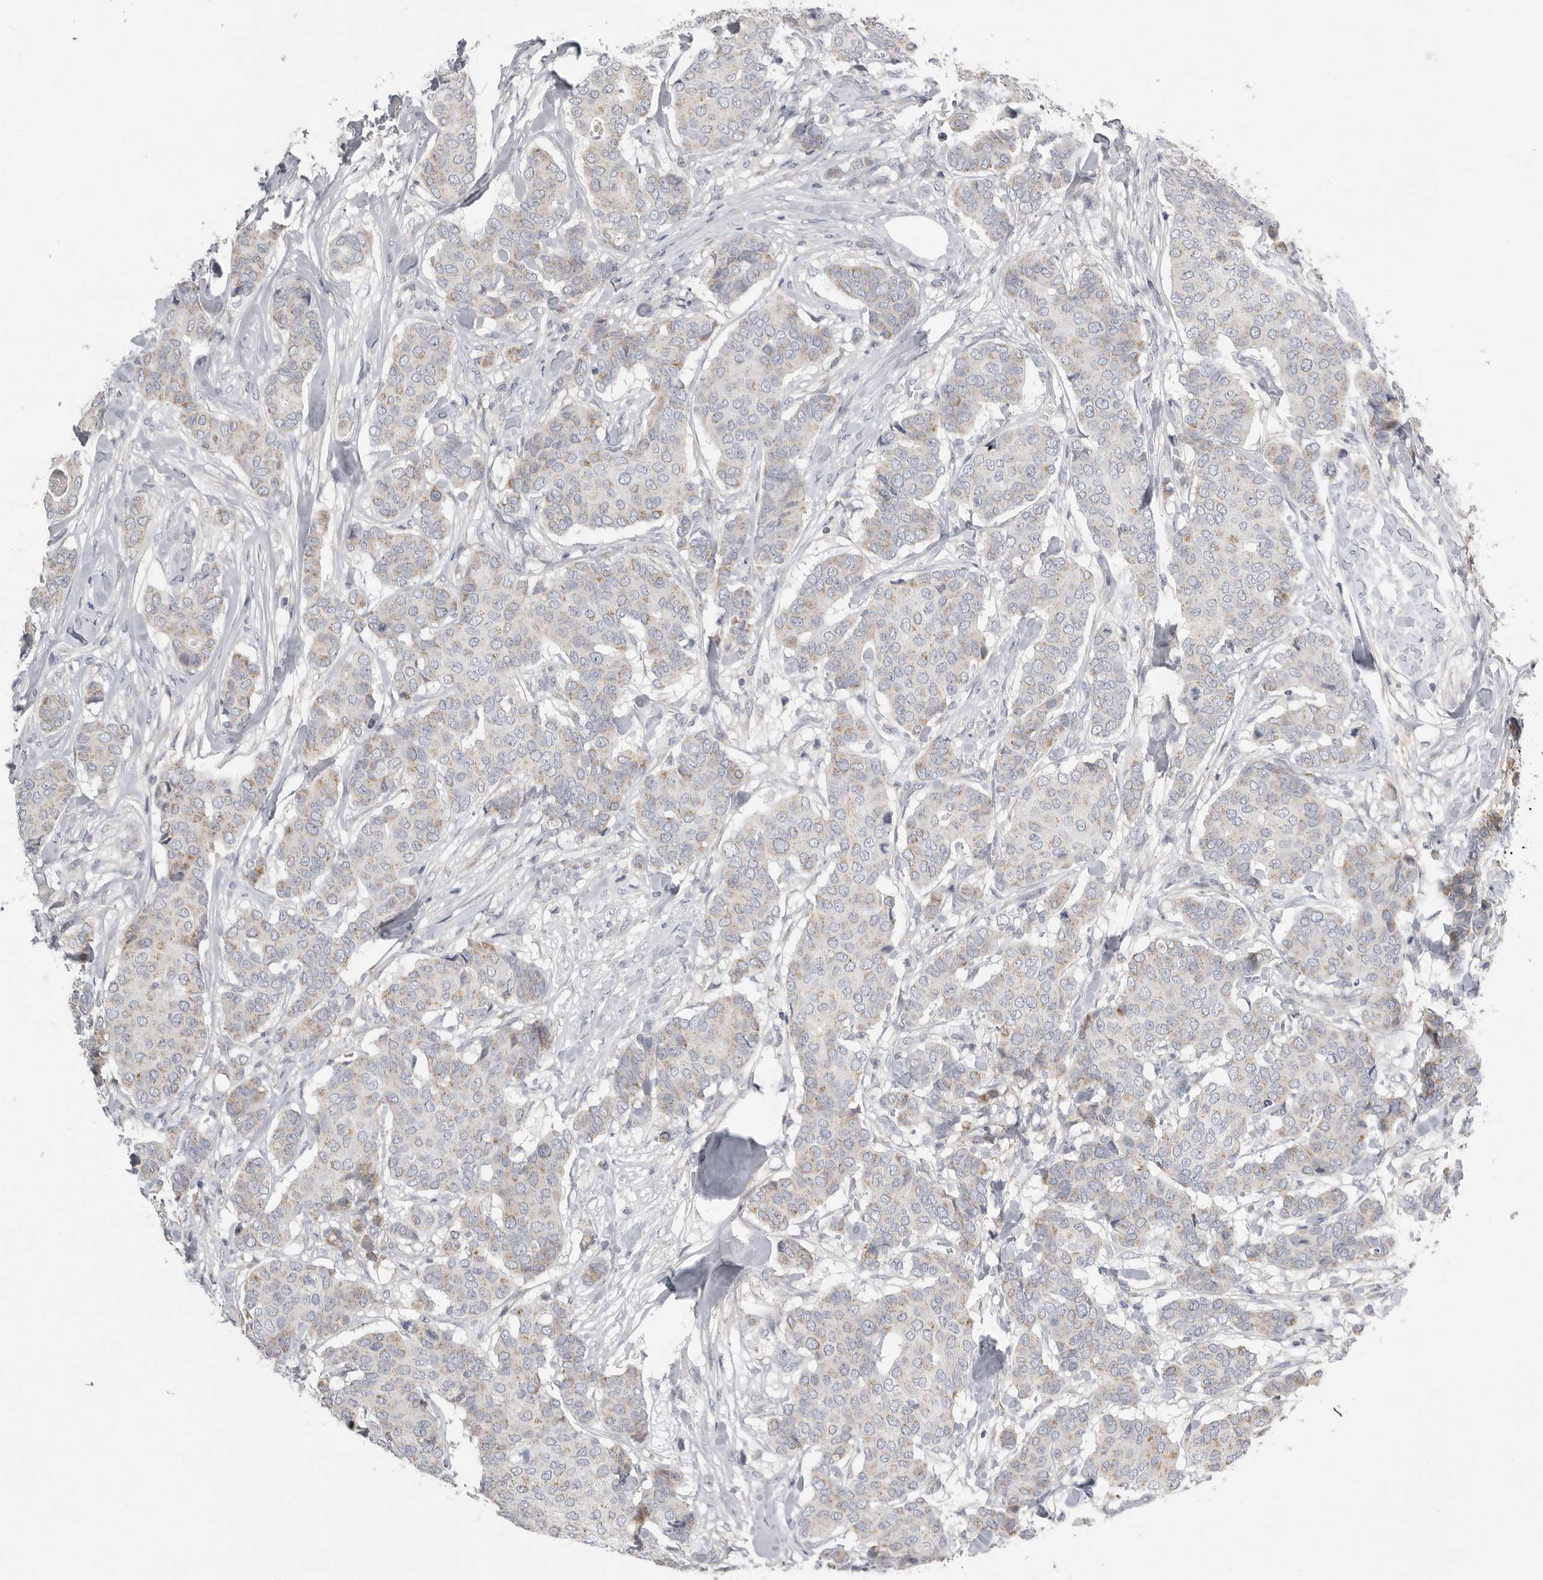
{"staining": {"intensity": "weak", "quantity": ">75%", "location": "cytoplasmic/membranous"}, "tissue": "breast cancer", "cell_type": "Tumor cells", "image_type": "cancer", "snomed": [{"axis": "morphology", "description": "Duct carcinoma"}, {"axis": "topography", "description": "Breast"}], "caption": "Human breast cancer (infiltrating ductal carcinoma) stained with a brown dye displays weak cytoplasmic/membranous positive expression in approximately >75% of tumor cells.", "gene": "SDC3", "patient": {"sex": "female", "age": 75}}